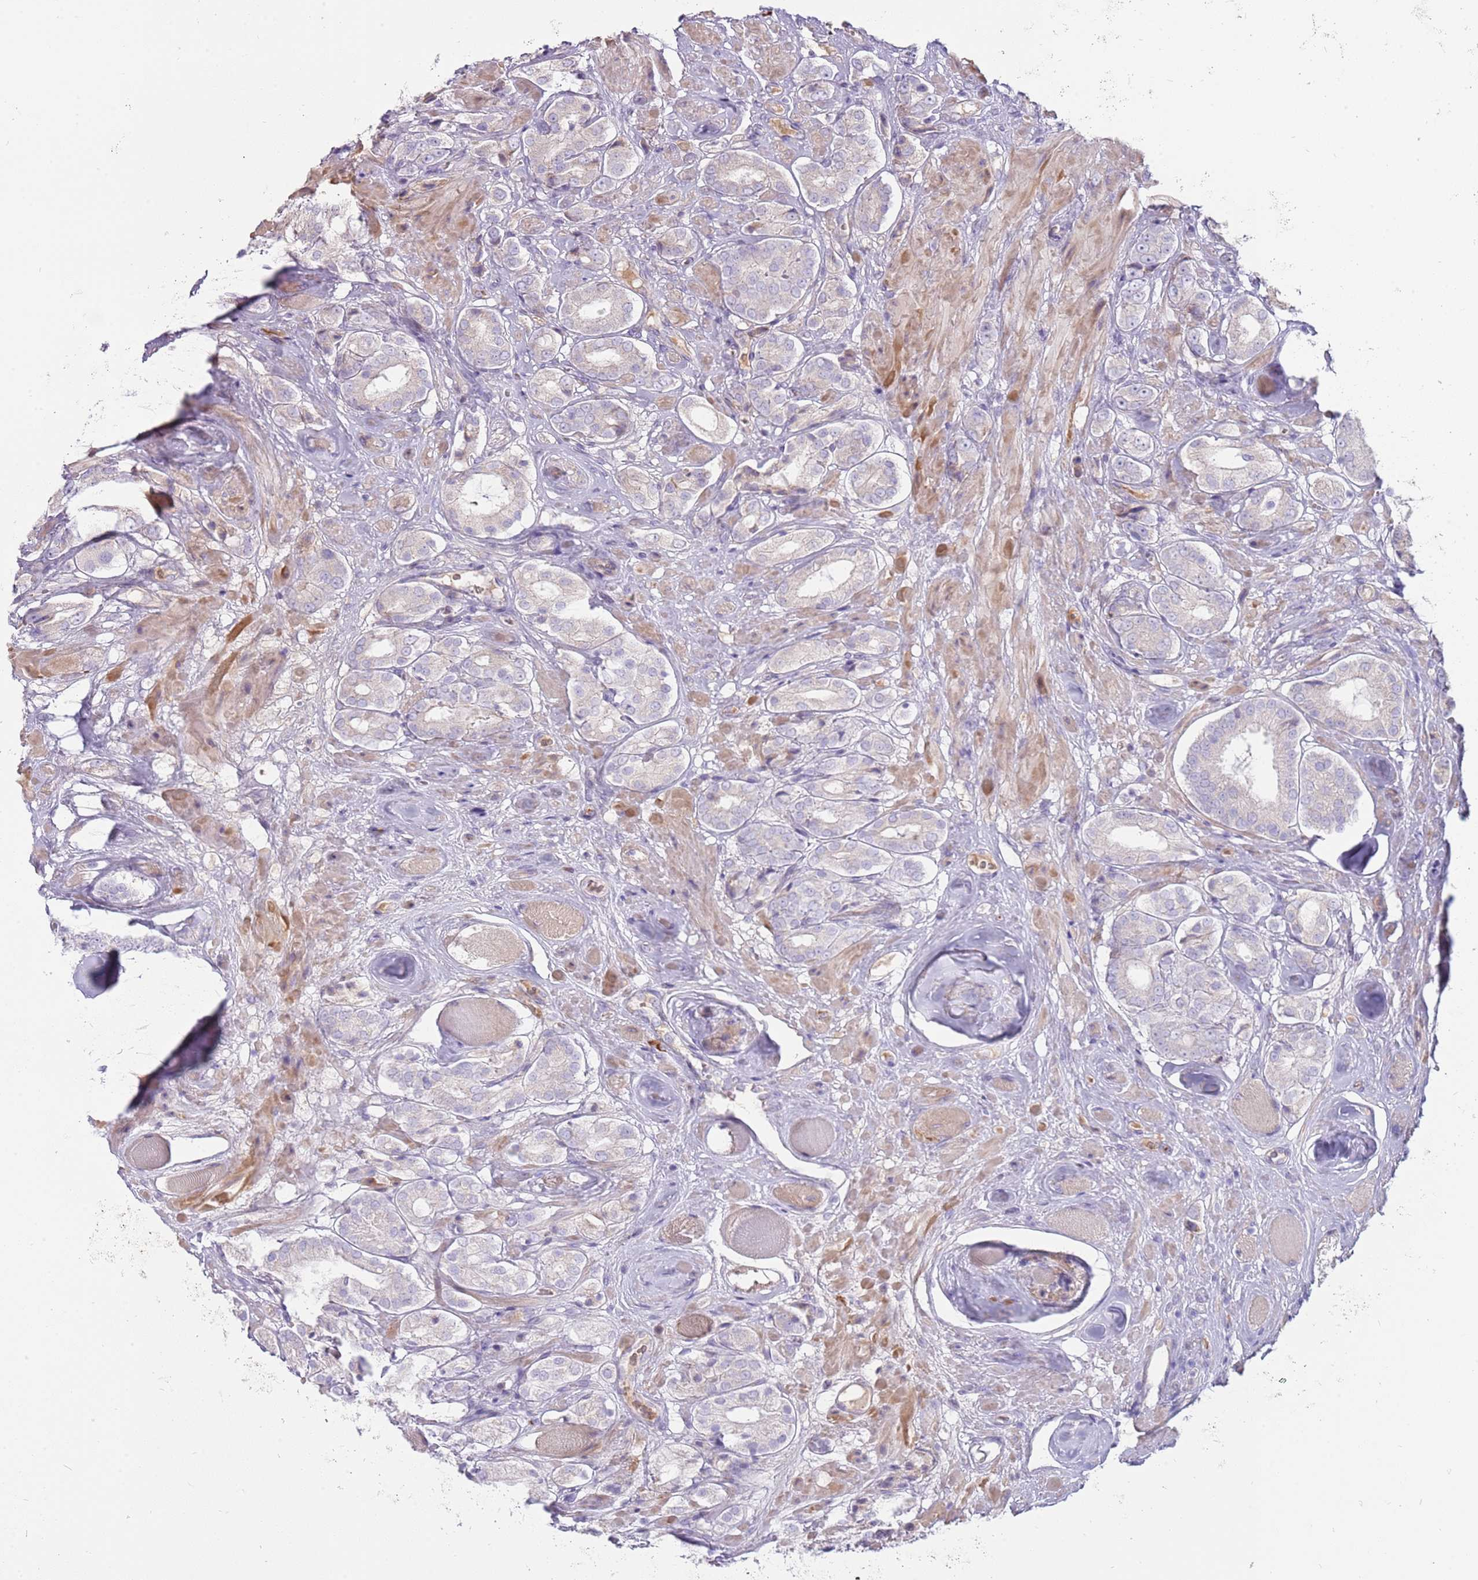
{"staining": {"intensity": "negative", "quantity": "none", "location": "none"}, "tissue": "prostate cancer", "cell_type": "Tumor cells", "image_type": "cancer", "snomed": [{"axis": "morphology", "description": "Adenocarcinoma, High grade"}, {"axis": "topography", "description": "Prostate and seminal vesicle, NOS"}], "caption": "IHC of human prostate cancer shows no staining in tumor cells.", "gene": "MCUB", "patient": {"sex": "male", "age": 64}}